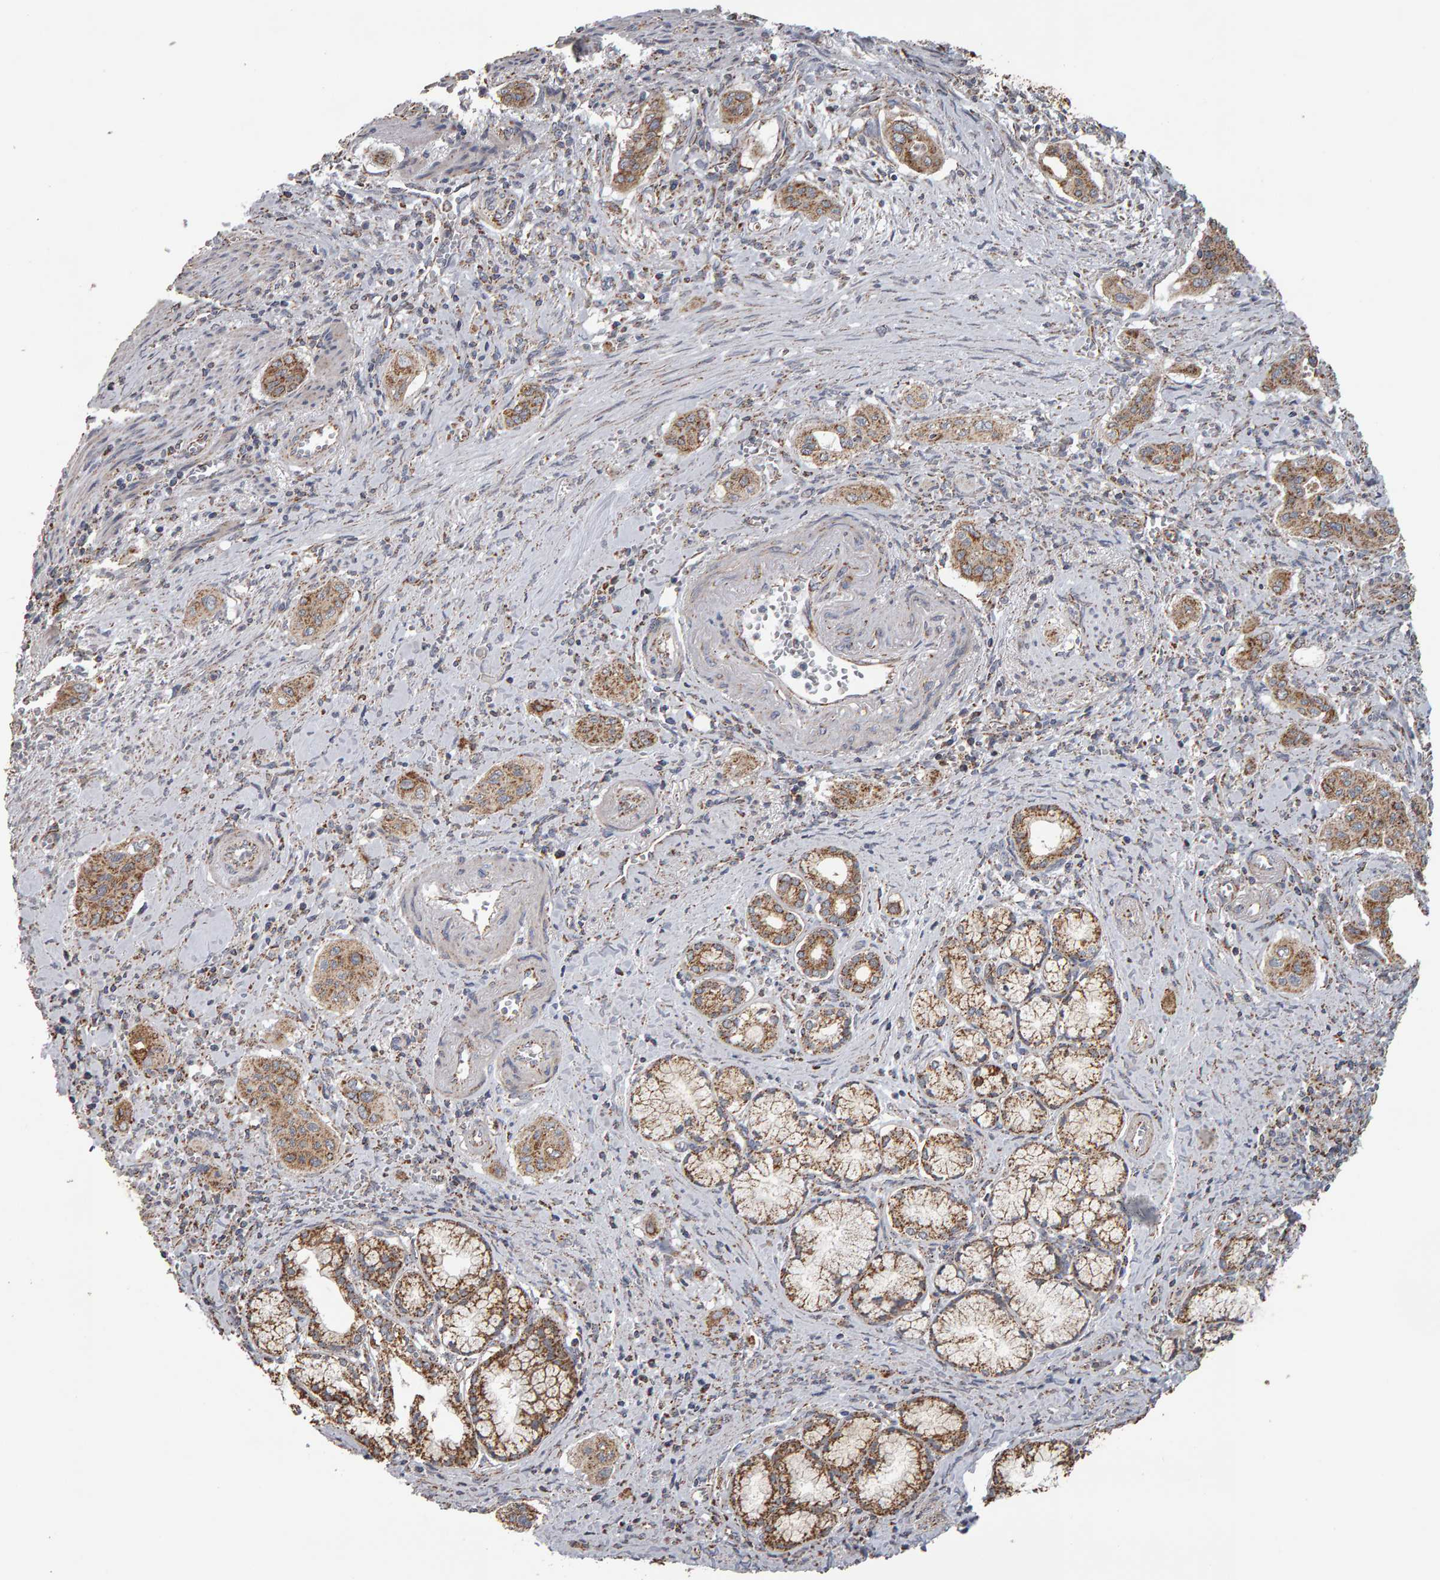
{"staining": {"intensity": "moderate", "quantity": ">75%", "location": "cytoplasmic/membranous"}, "tissue": "pancreatic cancer", "cell_type": "Tumor cells", "image_type": "cancer", "snomed": [{"axis": "morphology", "description": "Adenocarcinoma, NOS"}, {"axis": "topography", "description": "Pancreas"}], "caption": "Protein analysis of adenocarcinoma (pancreatic) tissue demonstrates moderate cytoplasmic/membranous positivity in about >75% of tumor cells. (DAB (3,3'-diaminobenzidine) = brown stain, brightfield microscopy at high magnification).", "gene": "TOM1L1", "patient": {"sex": "male", "age": 77}}